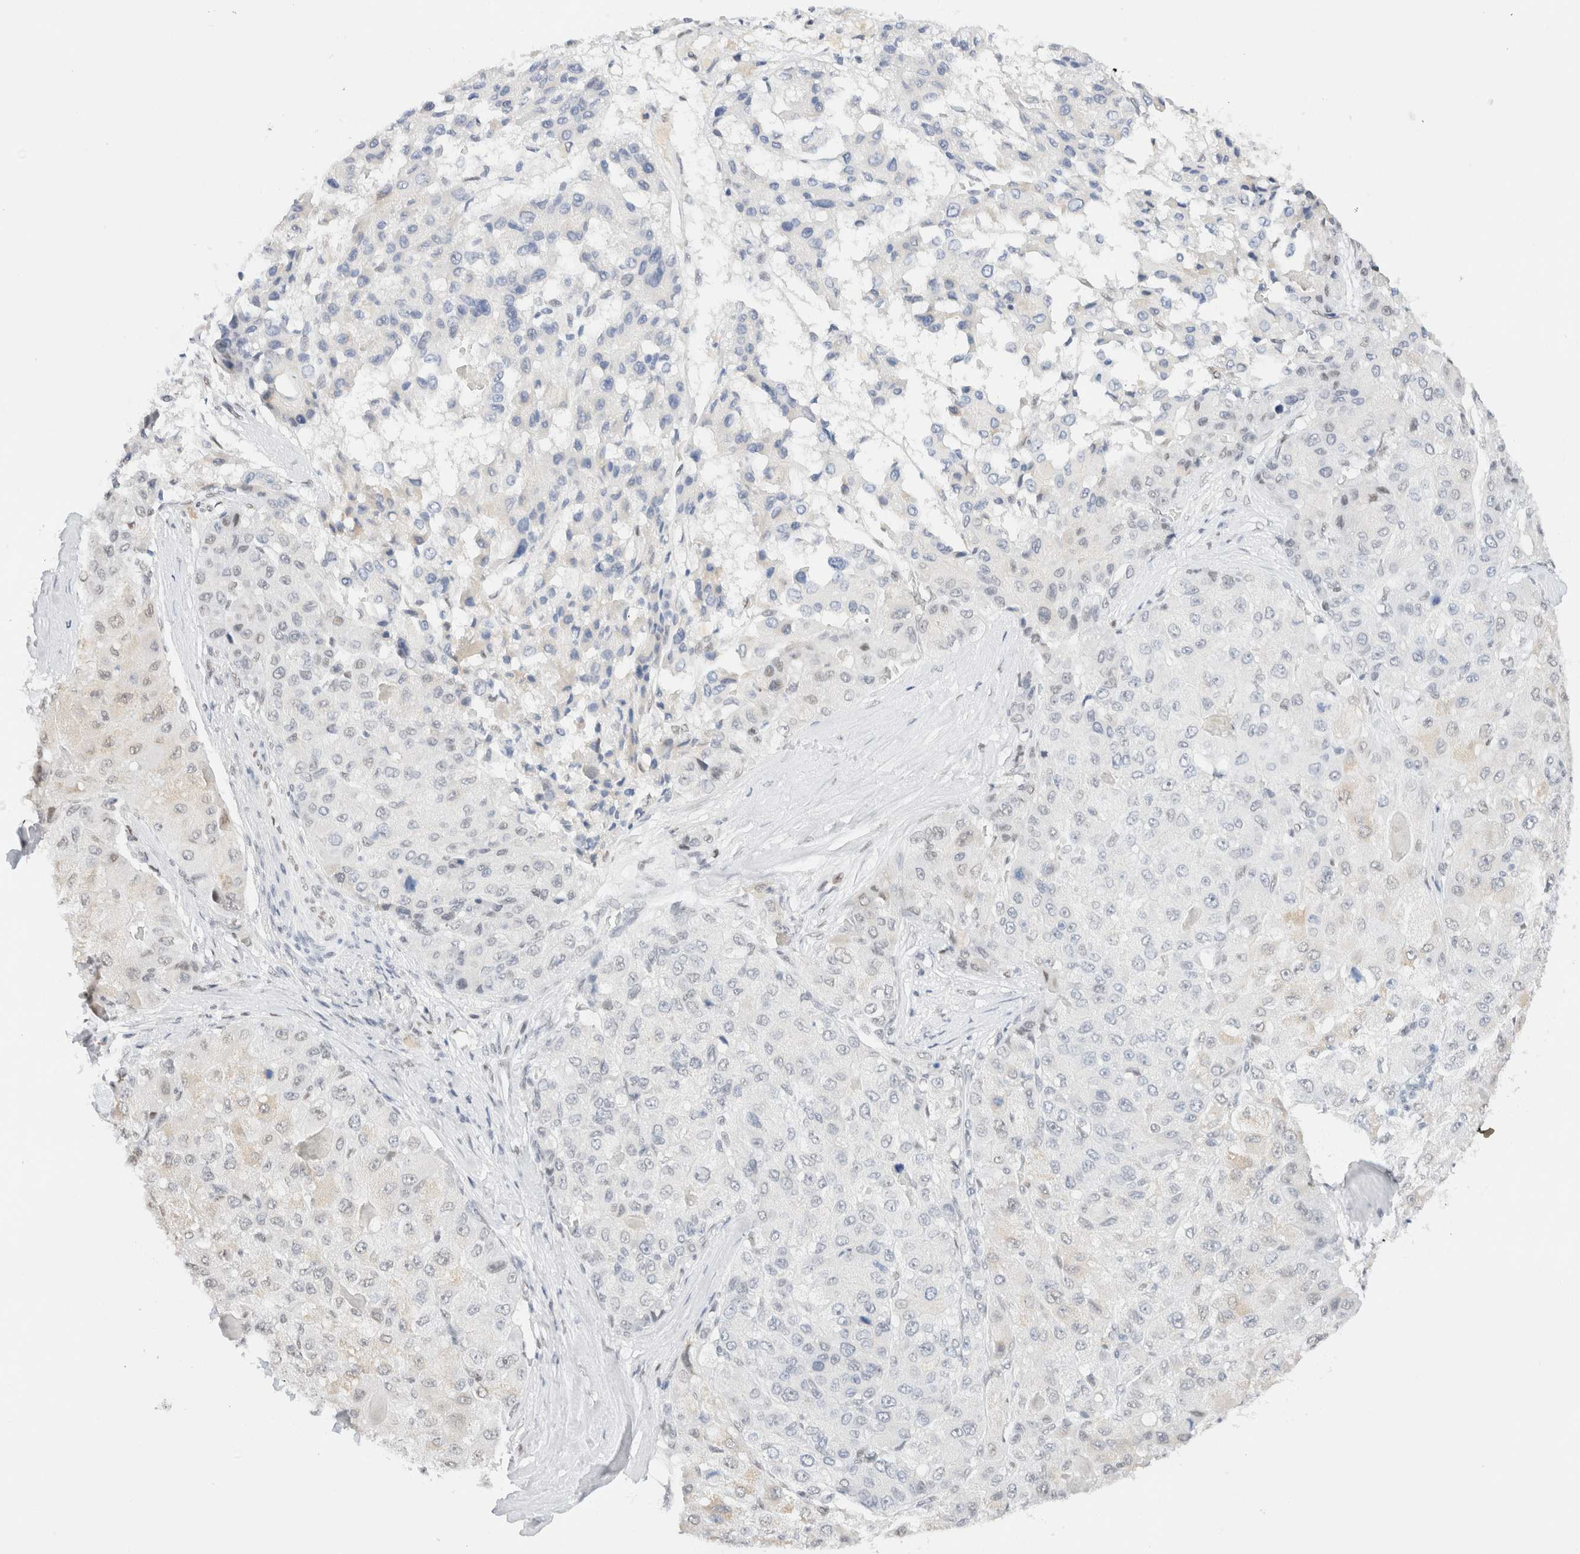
{"staining": {"intensity": "negative", "quantity": "none", "location": "none"}, "tissue": "liver cancer", "cell_type": "Tumor cells", "image_type": "cancer", "snomed": [{"axis": "morphology", "description": "Carcinoma, Hepatocellular, NOS"}, {"axis": "topography", "description": "Liver"}], "caption": "Human liver hepatocellular carcinoma stained for a protein using immunohistochemistry demonstrates no positivity in tumor cells.", "gene": "SUPT3H", "patient": {"sex": "male", "age": 80}}